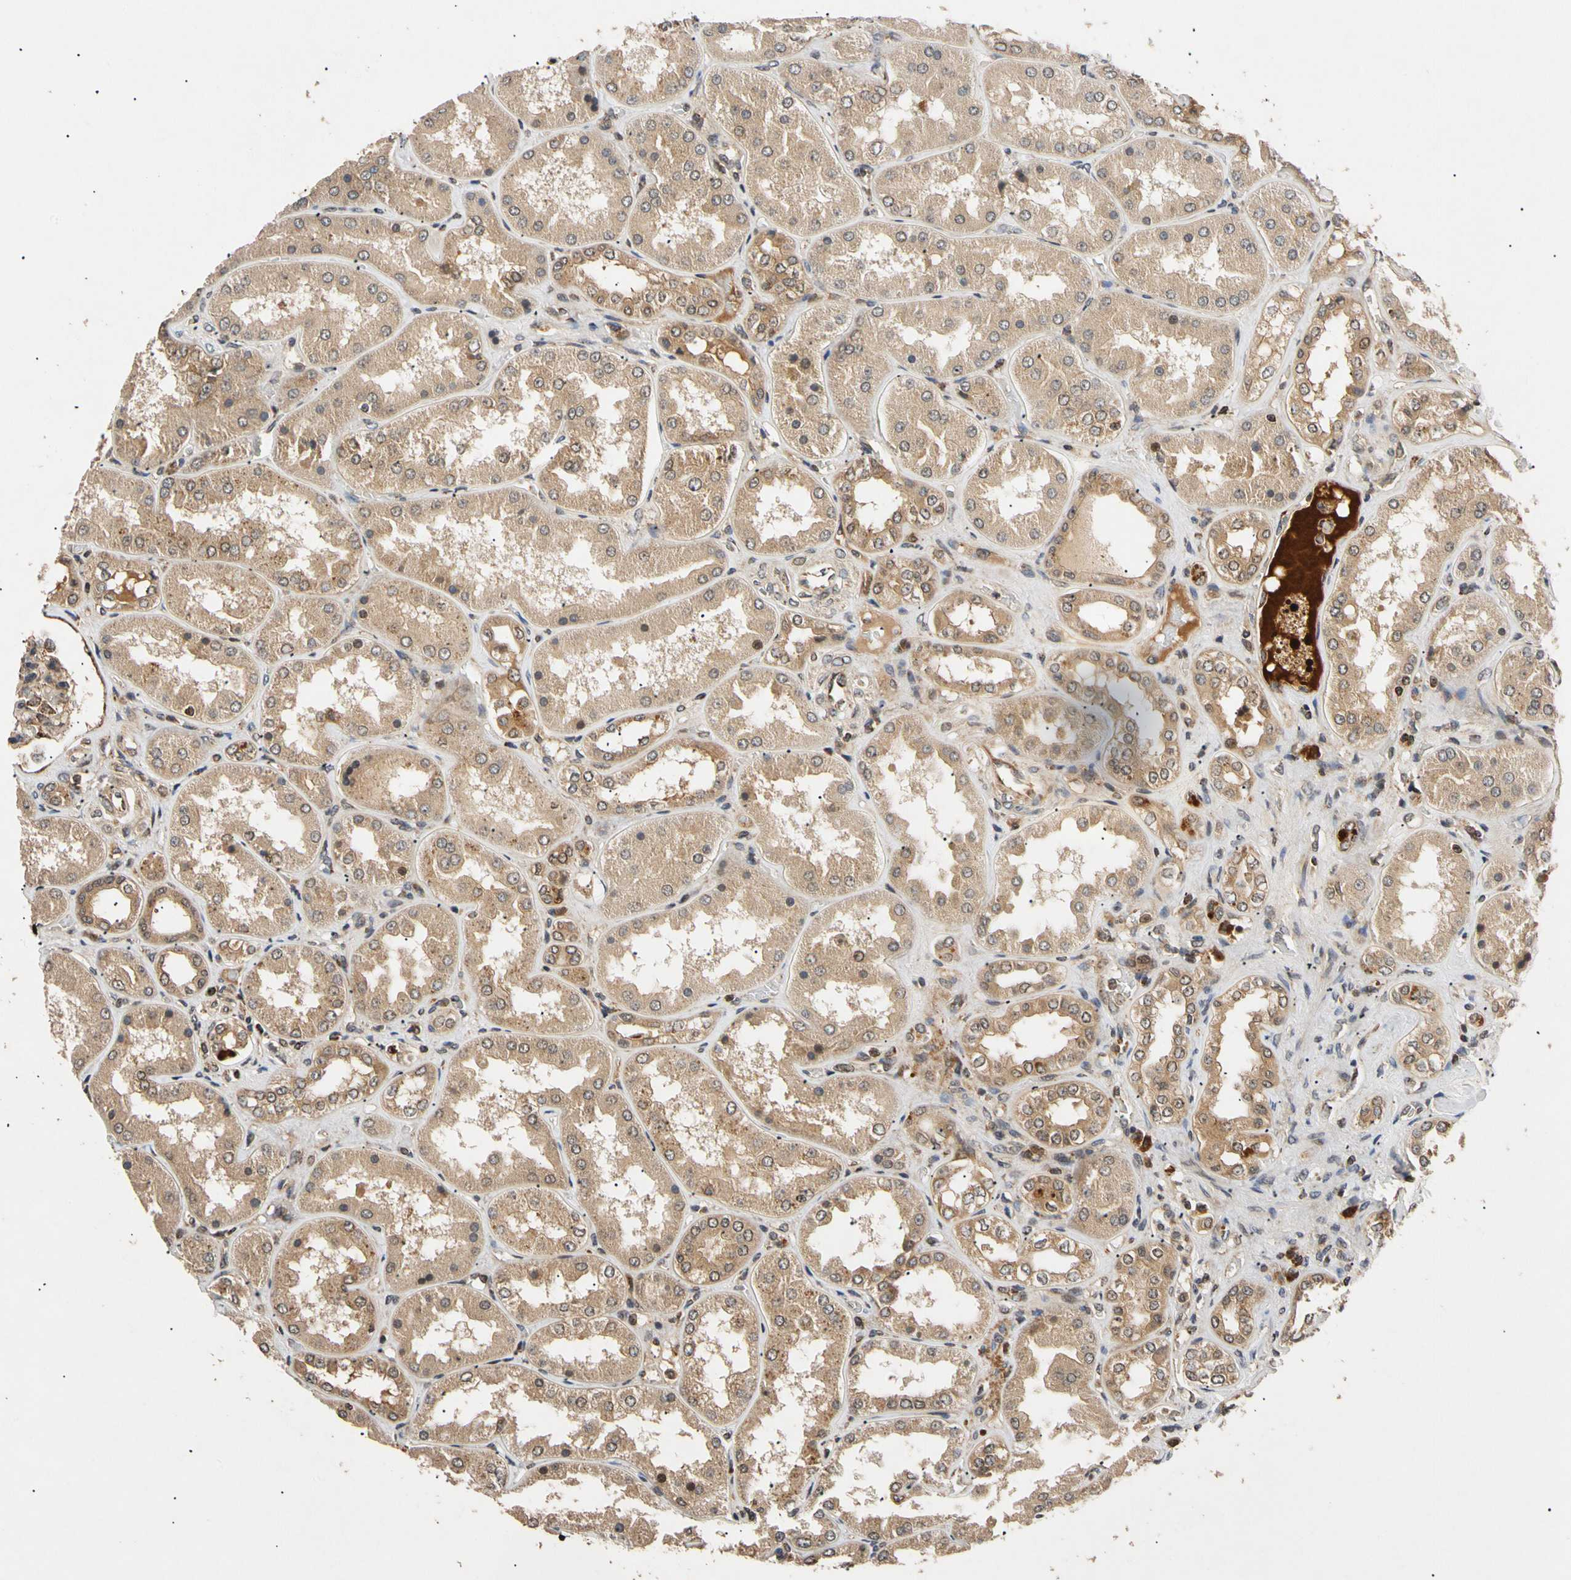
{"staining": {"intensity": "moderate", "quantity": ">75%", "location": "cytoplasmic/membranous,nuclear"}, "tissue": "kidney", "cell_type": "Cells in glomeruli", "image_type": "normal", "snomed": [{"axis": "morphology", "description": "Normal tissue, NOS"}, {"axis": "topography", "description": "Kidney"}], "caption": "Immunohistochemical staining of unremarkable kidney shows medium levels of moderate cytoplasmic/membranous,nuclear positivity in about >75% of cells in glomeruli.", "gene": "MRPS22", "patient": {"sex": "female", "age": 56}}